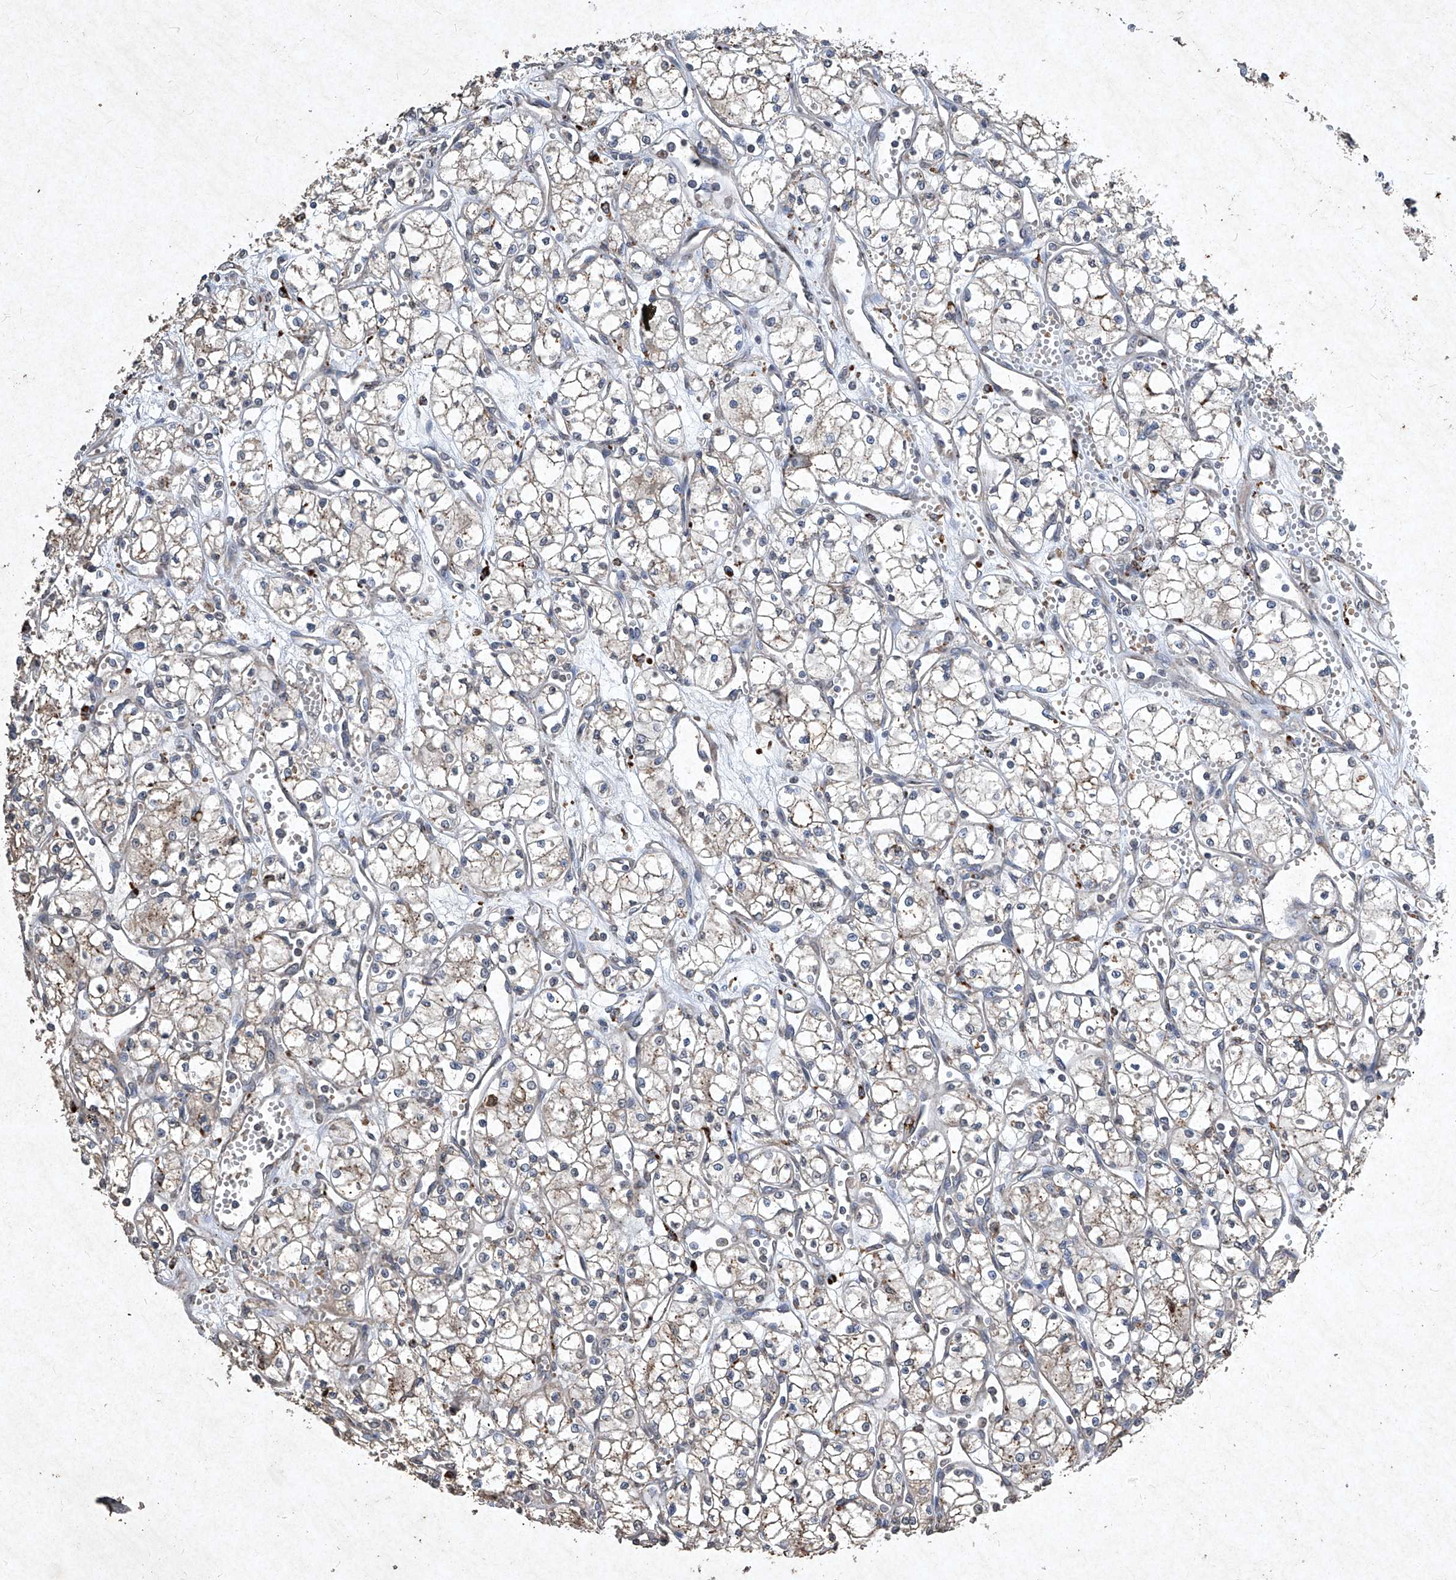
{"staining": {"intensity": "weak", "quantity": "<25%", "location": "cytoplasmic/membranous"}, "tissue": "renal cancer", "cell_type": "Tumor cells", "image_type": "cancer", "snomed": [{"axis": "morphology", "description": "Adenocarcinoma, NOS"}, {"axis": "topography", "description": "Kidney"}], "caption": "DAB immunohistochemical staining of adenocarcinoma (renal) exhibits no significant expression in tumor cells.", "gene": "MED16", "patient": {"sex": "male", "age": 59}}